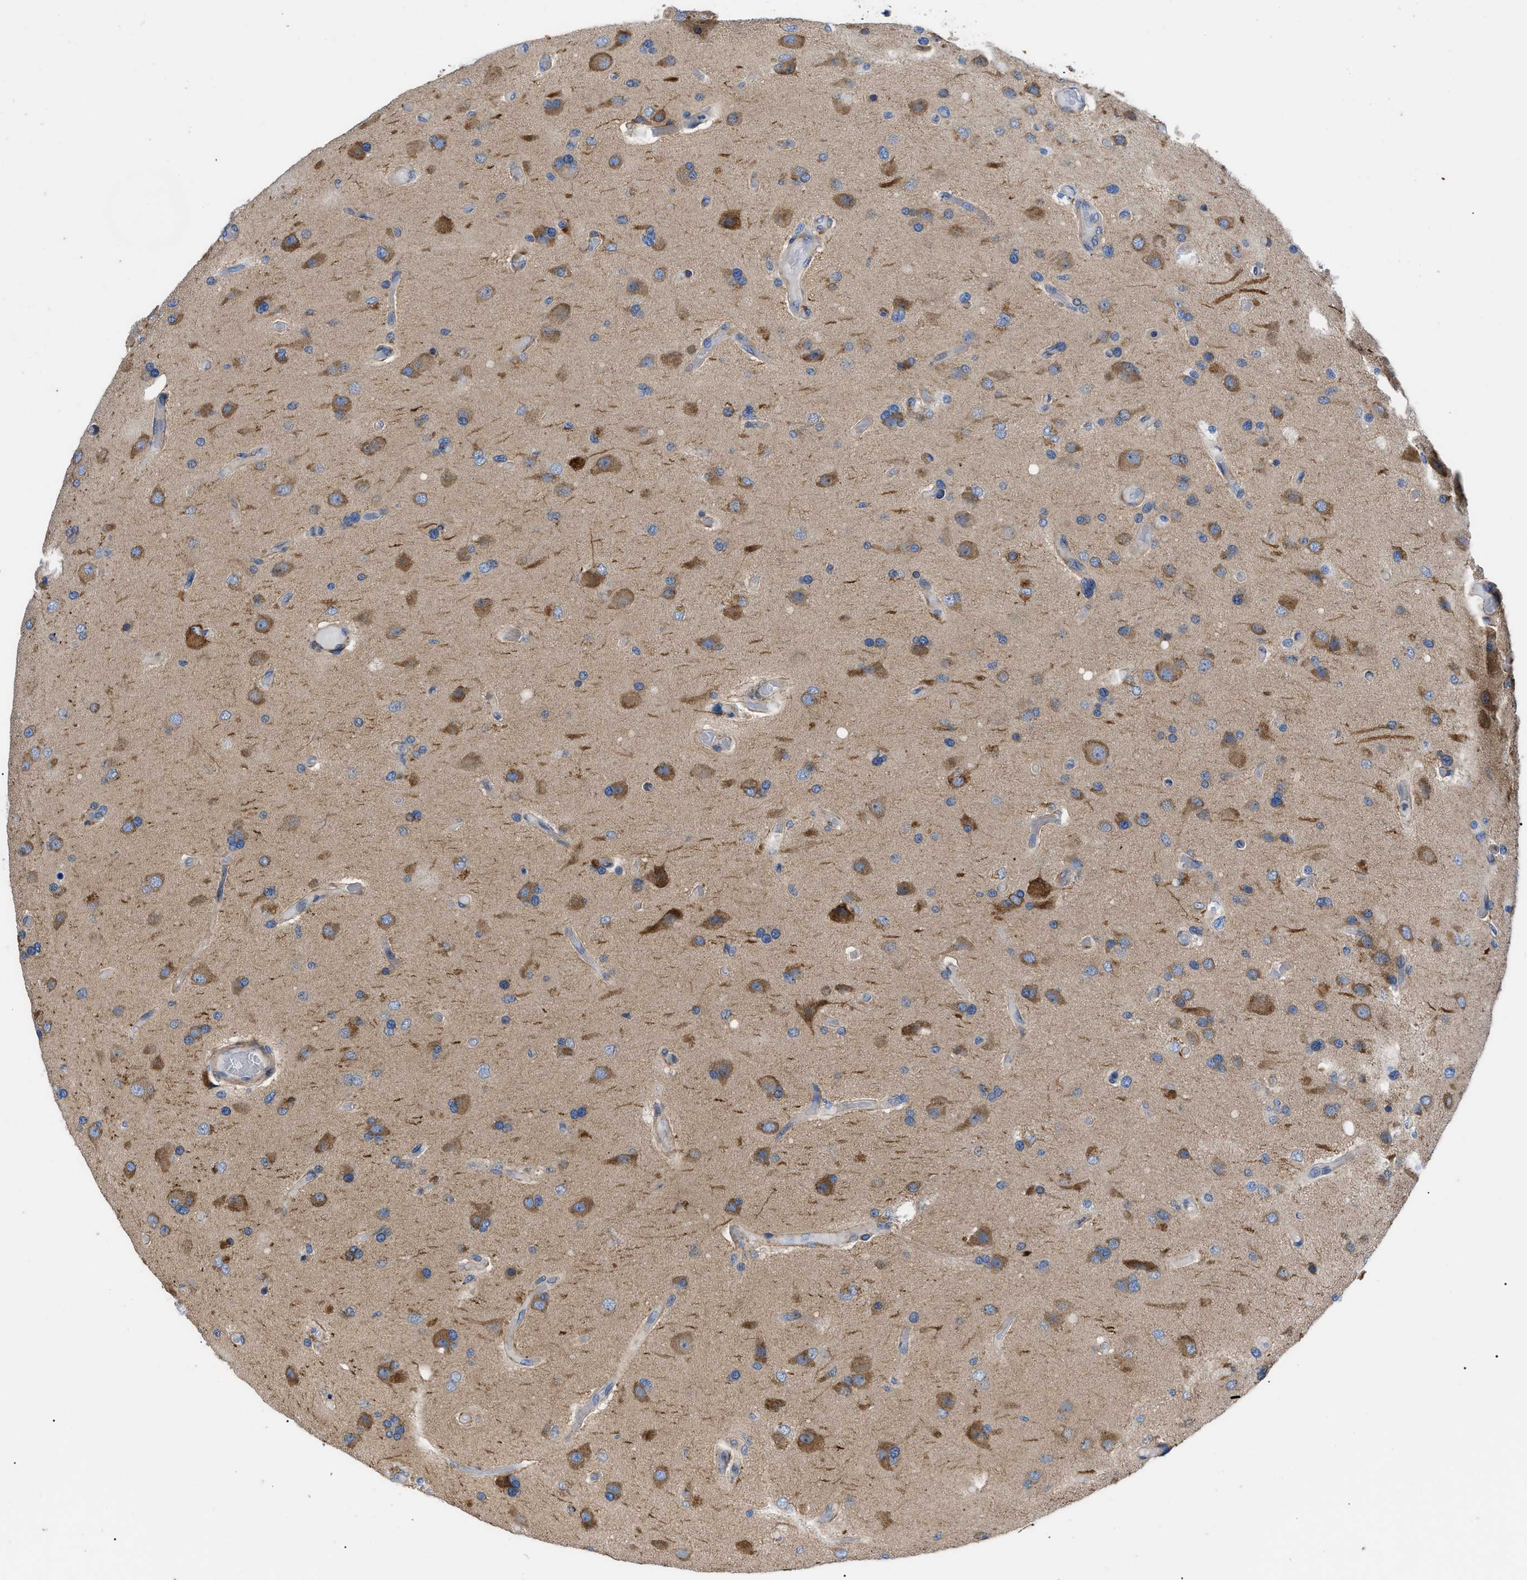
{"staining": {"intensity": "moderate", "quantity": "25%-75%", "location": "cytoplasmic/membranous"}, "tissue": "glioma", "cell_type": "Tumor cells", "image_type": "cancer", "snomed": [{"axis": "morphology", "description": "Normal tissue, NOS"}, {"axis": "morphology", "description": "Glioma, malignant, High grade"}, {"axis": "topography", "description": "Cerebral cortex"}], "caption": "An IHC micrograph of tumor tissue is shown. Protein staining in brown highlights moderate cytoplasmic/membranous positivity in malignant high-grade glioma within tumor cells.", "gene": "HSPB8", "patient": {"sex": "male", "age": 77}}